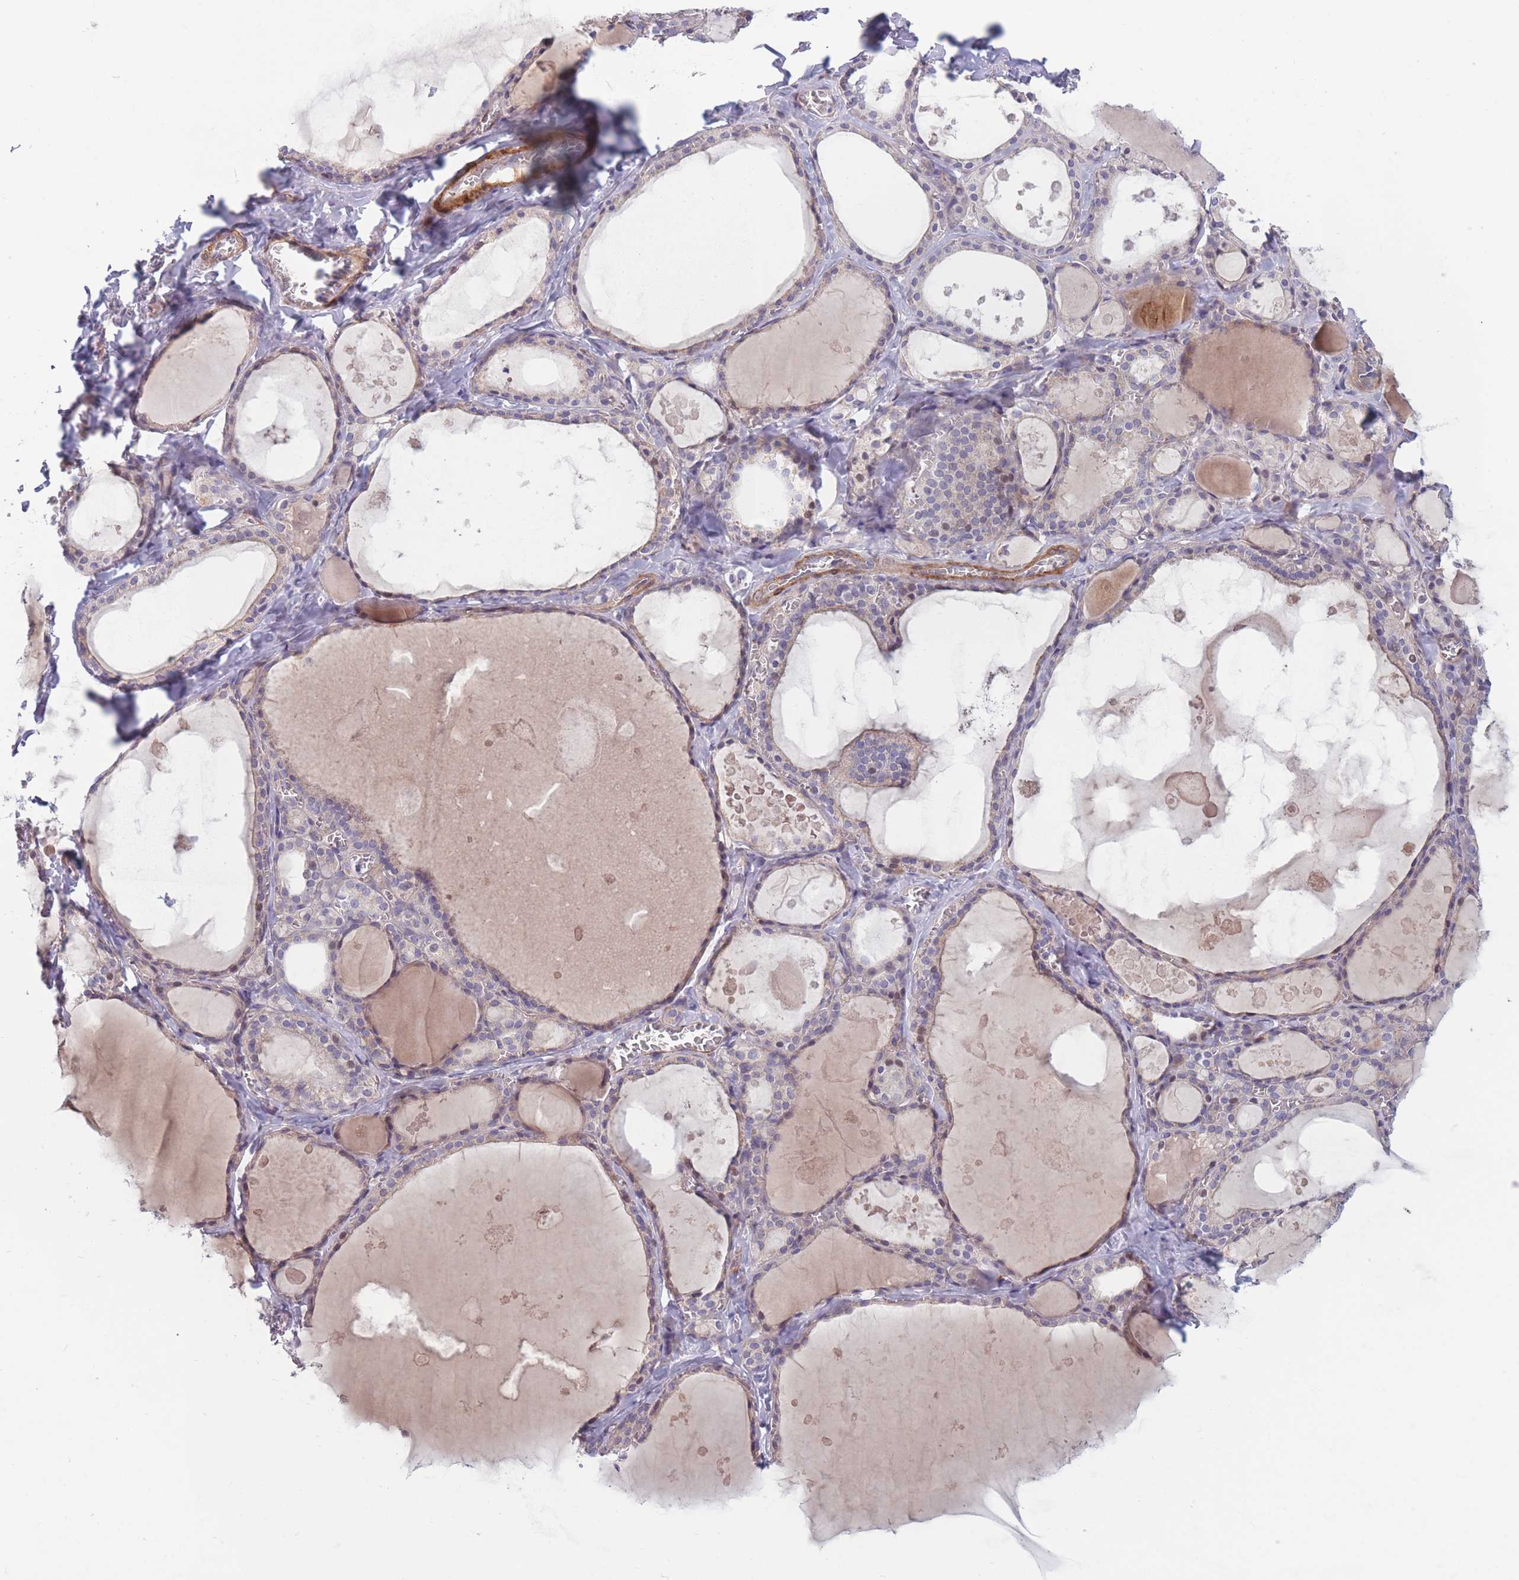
{"staining": {"intensity": "moderate", "quantity": "<25%", "location": "cytoplasmic/membranous"}, "tissue": "thyroid gland", "cell_type": "Glandular cells", "image_type": "normal", "snomed": [{"axis": "morphology", "description": "Normal tissue, NOS"}, {"axis": "topography", "description": "Thyroid gland"}], "caption": "The micrograph shows immunohistochemical staining of unremarkable thyroid gland. There is moderate cytoplasmic/membranous staining is identified in approximately <25% of glandular cells. (DAB (3,3'-diaminobenzidine) IHC, brown staining for protein, blue staining for nuclei).", "gene": "CCNQ", "patient": {"sex": "male", "age": 56}}